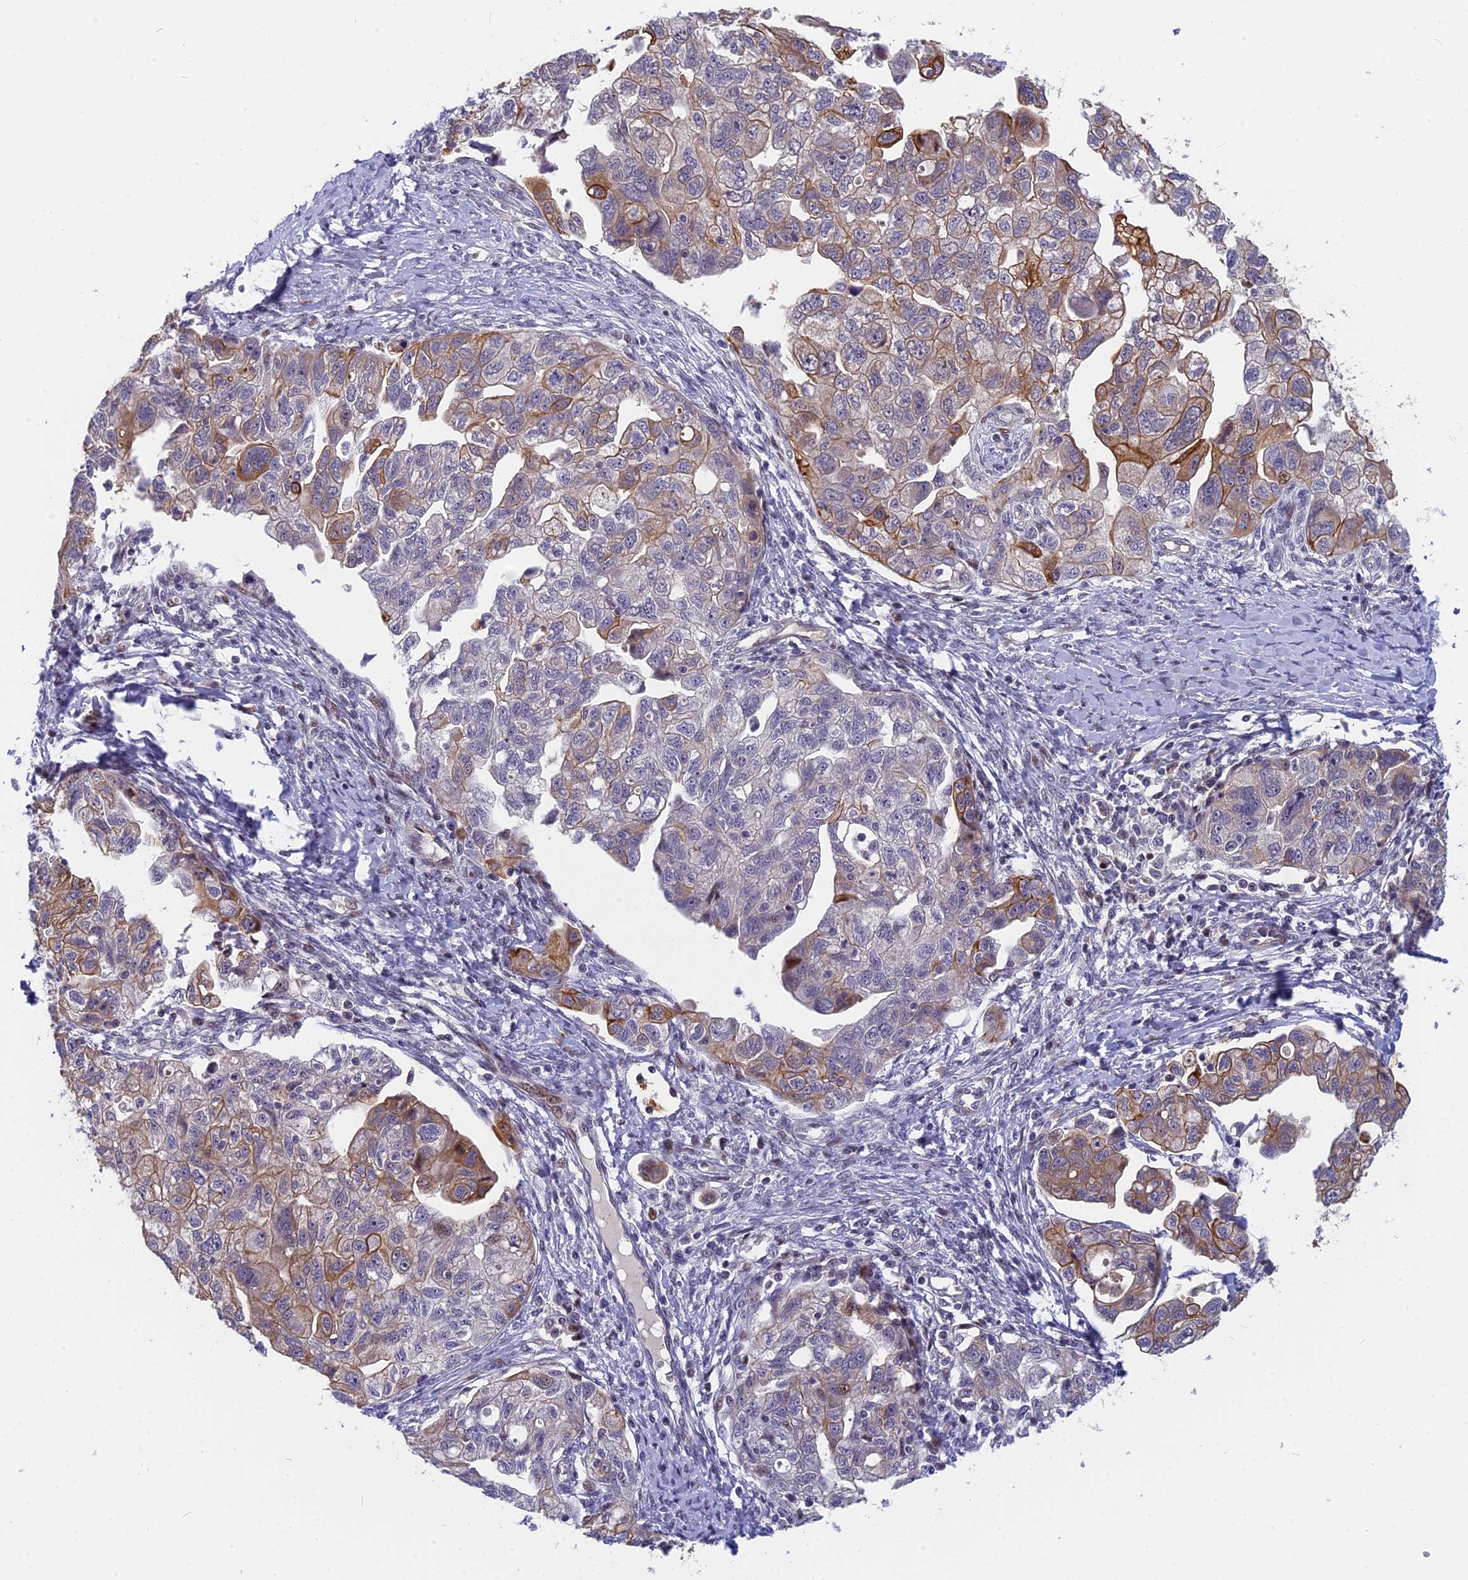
{"staining": {"intensity": "strong", "quantity": "<25%", "location": "cytoplasmic/membranous"}, "tissue": "ovarian cancer", "cell_type": "Tumor cells", "image_type": "cancer", "snomed": [{"axis": "morphology", "description": "Carcinoma, NOS"}, {"axis": "morphology", "description": "Cystadenocarcinoma, serous, NOS"}, {"axis": "topography", "description": "Ovary"}], "caption": "Strong cytoplasmic/membranous expression is identified in approximately <25% of tumor cells in carcinoma (ovarian). The staining is performed using DAB brown chromogen to label protein expression. The nuclei are counter-stained blue using hematoxylin.", "gene": "ANKRD34B", "patient": {"sex": "female", "age": 69}}